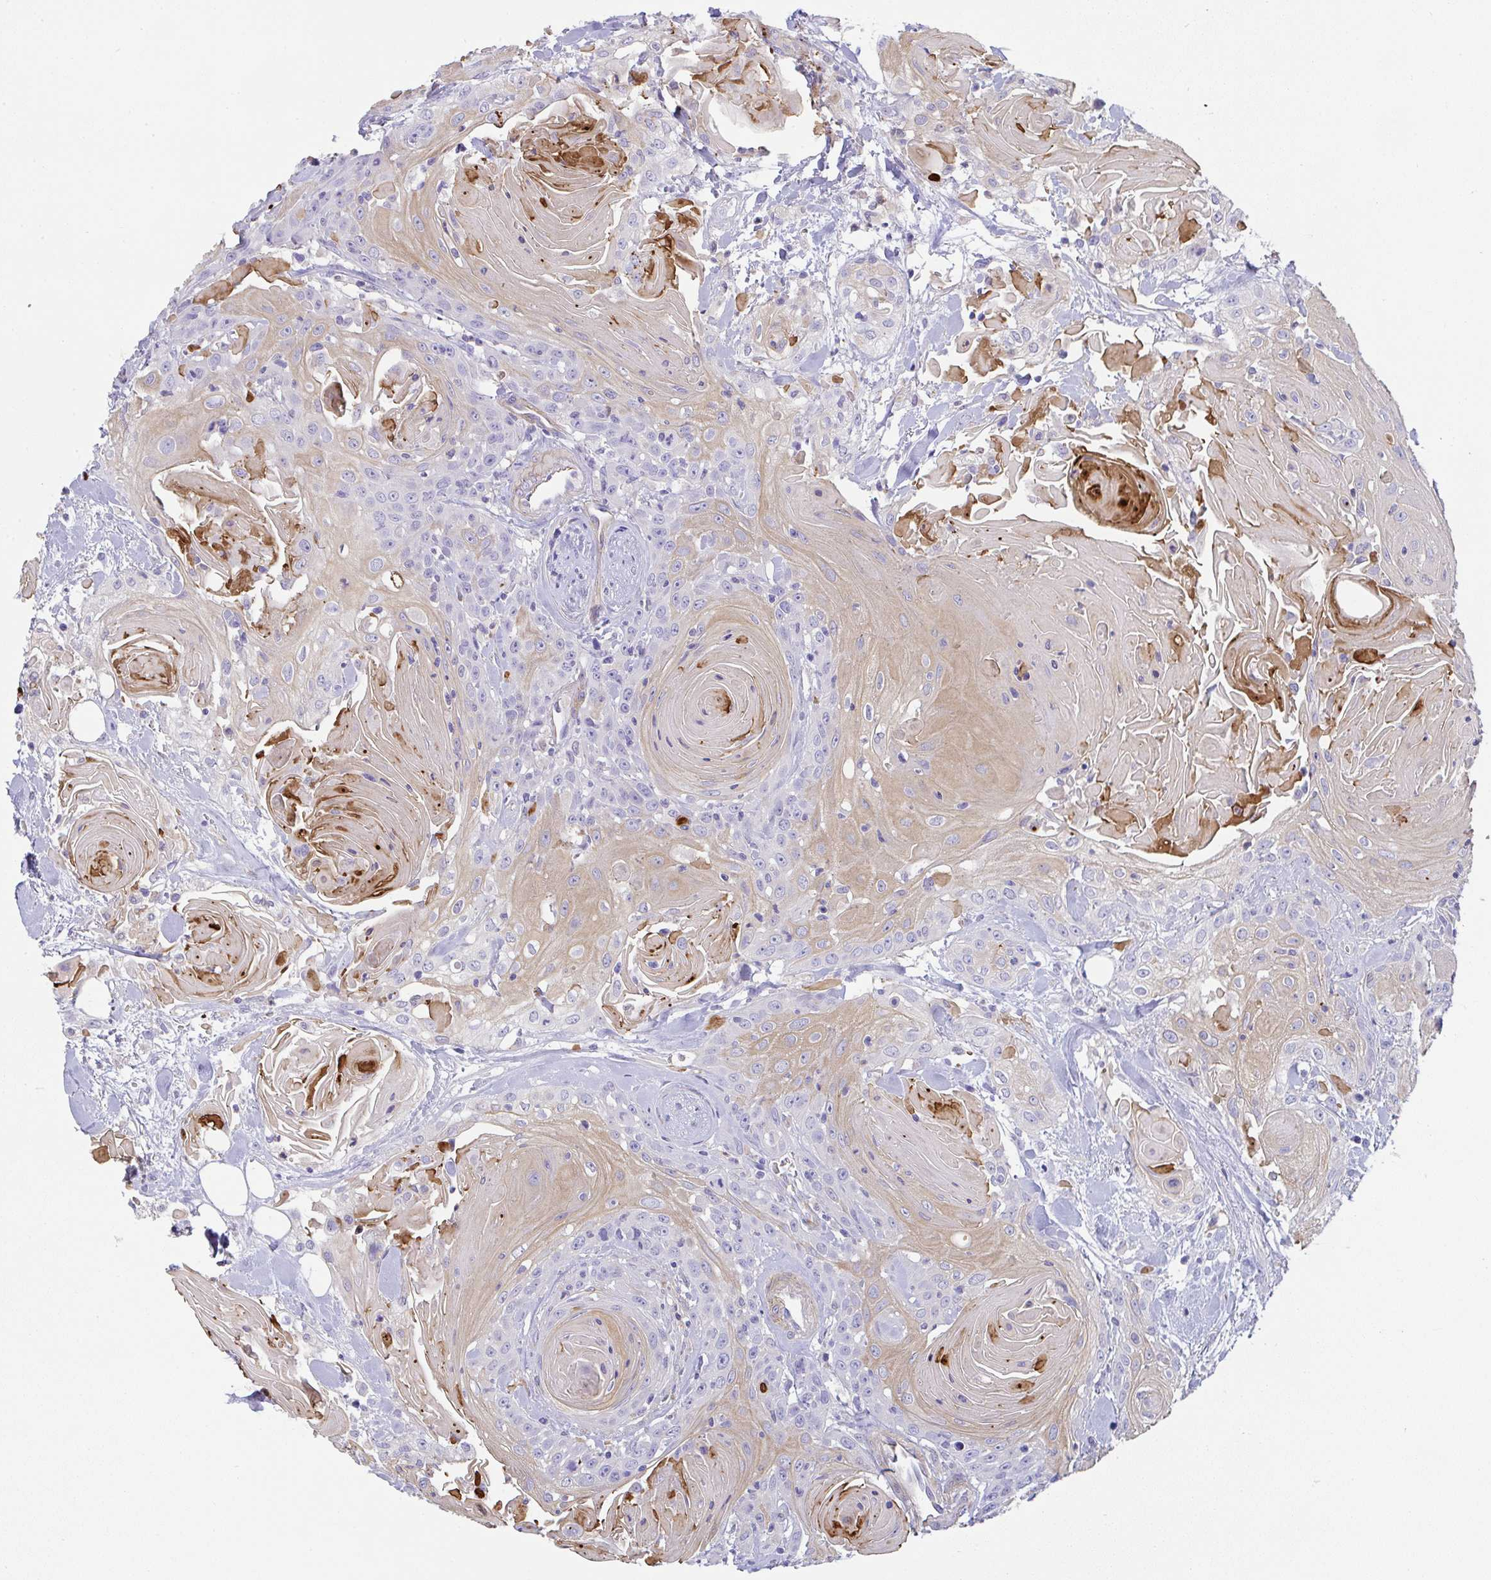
{"staining": {"intensity": "weak", "quantity": "25%-75%", "location": "cytoplasmic/membranous"}, "tissue": "head and neck cancer", "cell_type": "Tumor cells", "image_type": "cancer", "snomed": [{"axis": "morphology", "description": "Squamous cell carcinoma, NOS"}, {"axis": "topography", "description": "Head-Neck"}], "caption": "There is low levels of weak cytoplasmic/membranous positivity in tumor cells of head and neck cancer (squamous cell carcinoma), as demonstrated by immunohistochemical staining (brown color).", "gene": "TNFAIP8", "patient": {"sex": "female", "age": 84}}